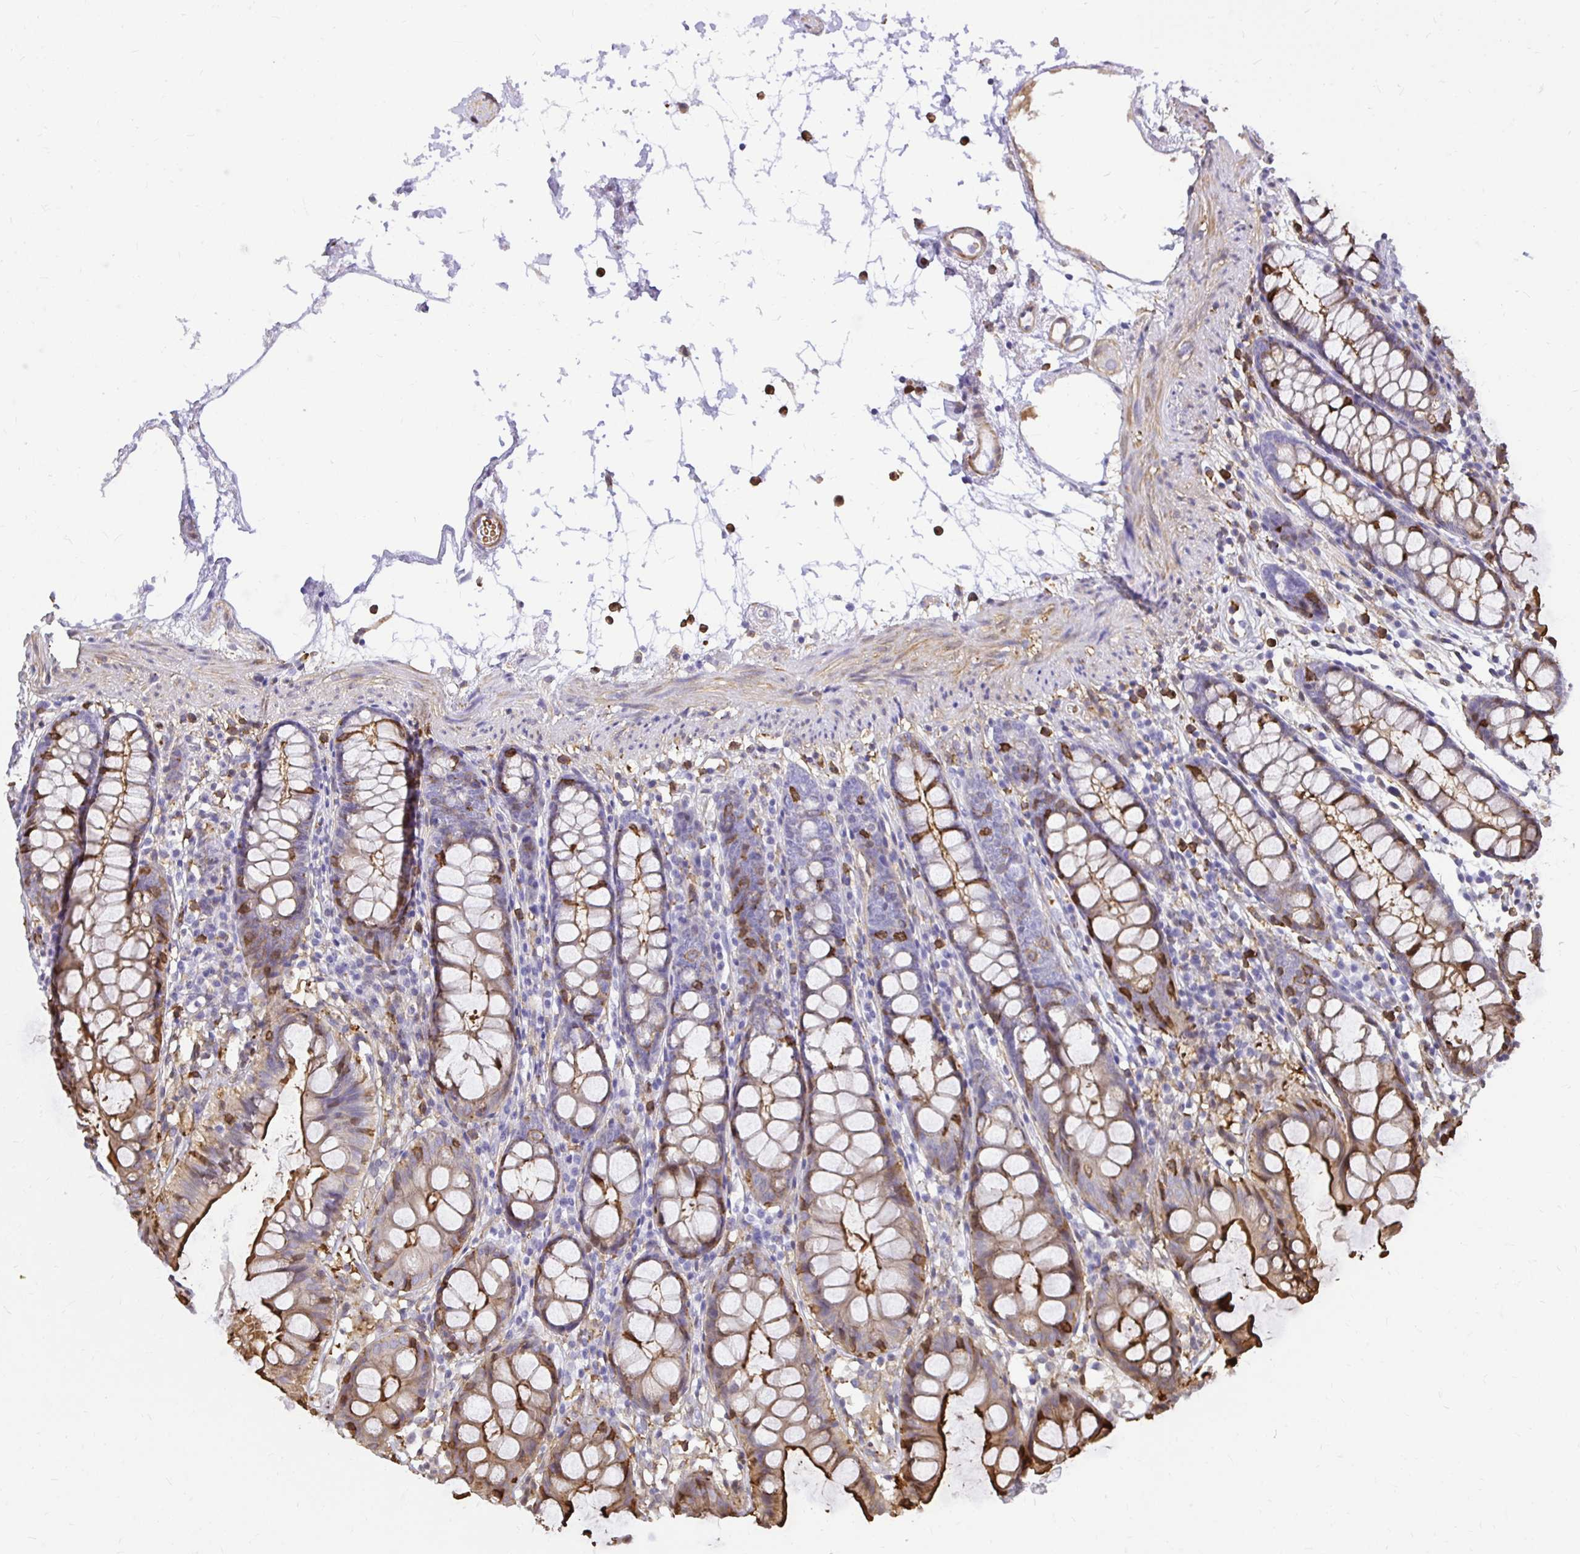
{"staining": {"intensity": "moderate", "quantity": "25%-75%", "location": "cytoplasmic/membranous"}, "tissue": "colon", "cell_type": "Endothelial cells", "image_type": "normal", "snomed": [{"axis": "morphology", "description": "Normal tissue, NOS"}, {"axis": "topography", "description": "Colon"}], "caption": "Protein staining of unremarkable colon demonstrates moderate cytoplasmic/membranous staining in approximately 25%-75% of endothelial cells. The protein of interest is shown in brown color, while the nuclei are stained blue.", "gene": "GSN", "patient": {"sex": "female", "age": 84}}